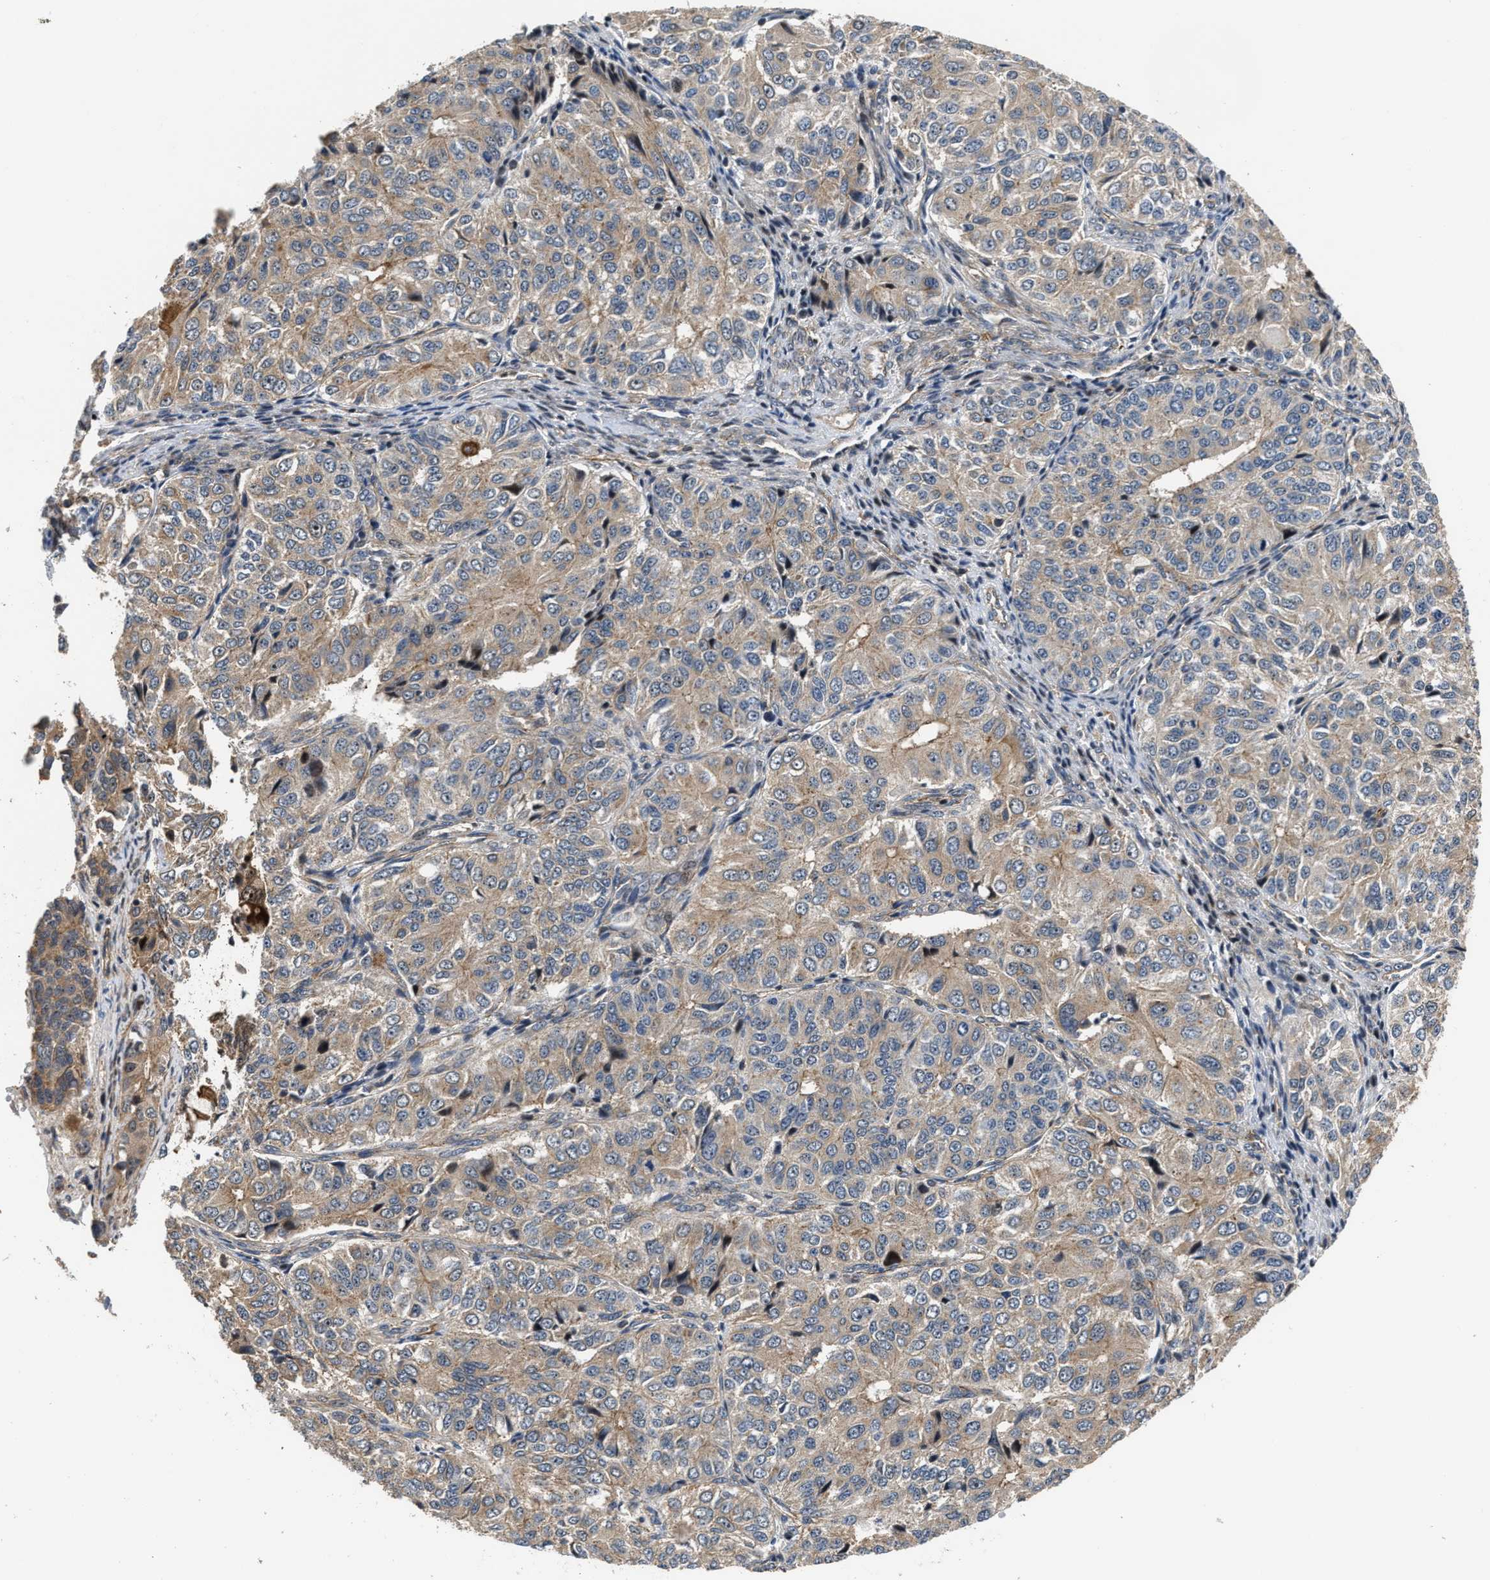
{"staining": {"intensity": "weak", "quantity": ">75%", "location": "cytoplasmic/membranous"}, "tissue": "ovarian cancer", "cell_type": "Tumor cells", "image_type": "cancer", "snomed": [{"axis": "morphology", "description": "Carcinoma, endometroid"}, {"axis": "topography", "description": "Ovary"}], "caption": "Immunohistochemical staining of ovarian cancer shows weak cytoplasmic/membranous protein expression in about >75% of tumor cells. The protein is shown in brown color, while the nuclei are stained blue.", "gene": "ALDH3A2", "patient": {"sex": "female", "age": 51}}